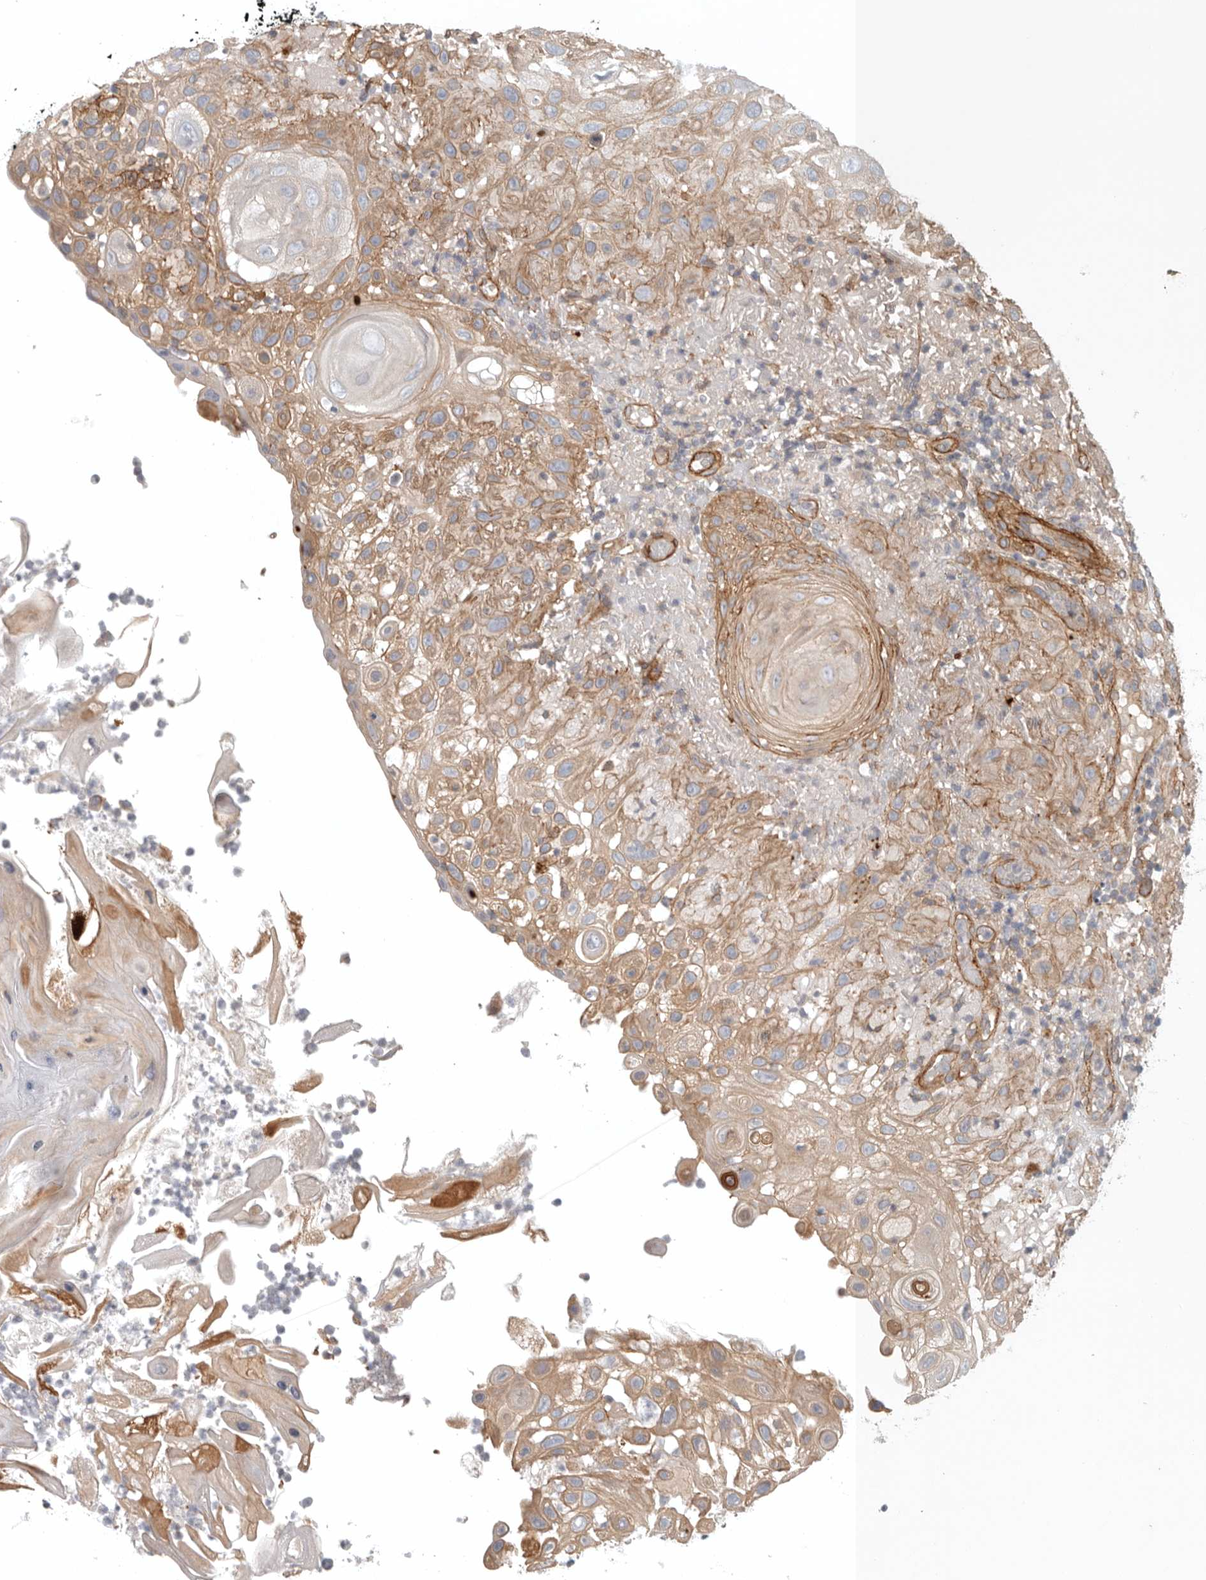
{"staining": {"intensity": "moderate", "quantity": ">75%", "location": "cytoplasmic/membranous"}, "tissue": "skin cancer", "cell_type": "Tumor cells", "image_type": "cancer", "snomed": [{"axis": "morphology", "description": "Normal tissue, NOS"}, {"axis": "morphology", "description": "Squamous cell carcinoma, NOS"}, {"axis": "topography", "description": "Skin"}], "caption": "This is a histology image of IHC staining of skin cancer, which shows moderate positivity in the cytoplasmic/membranous of tumor cells.", "gene": "LONRF1", "patient": {"sex": "female", "age": 96}}